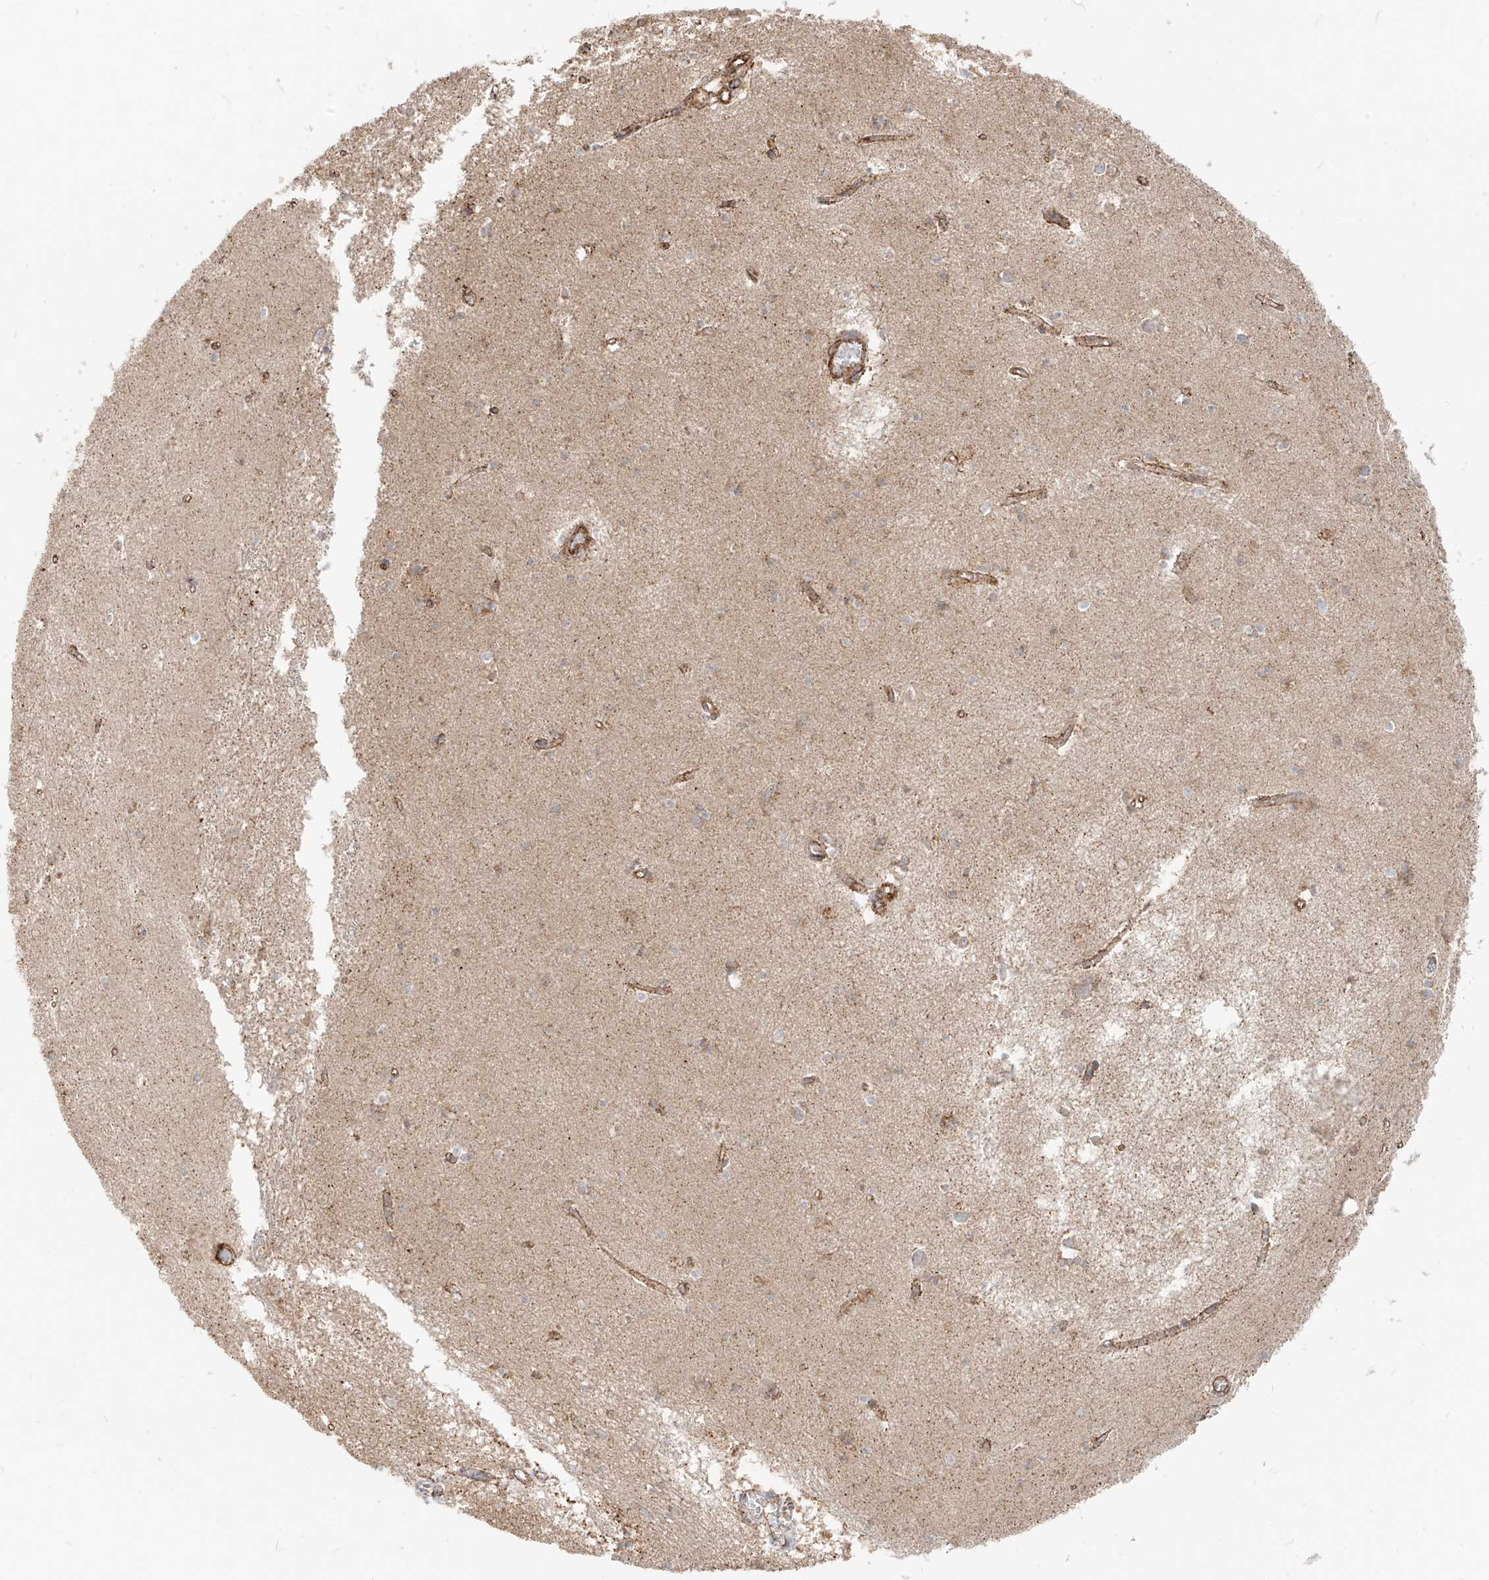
{"staining": {"intensity": "moderate", "quantity": "<25%", "location": "cytoplasmic/membranous"}, "tissue": "hippocampus", "cell_type": "Glial cells", "image_type": "normal", "snomed": [{"axis": "morphology", "description": "Normal tissue, NOS"}, {"axis": "topography", "description": "Hippocampus"}], "caption": "Benign hippocampus exhibits moderate cytoplasmic/membranous staining in approximately <25% of glial cells, visualized by immunohistochemistry.", "gene": "PLCL1", "patient": {"sex": "male", "age": 70}}